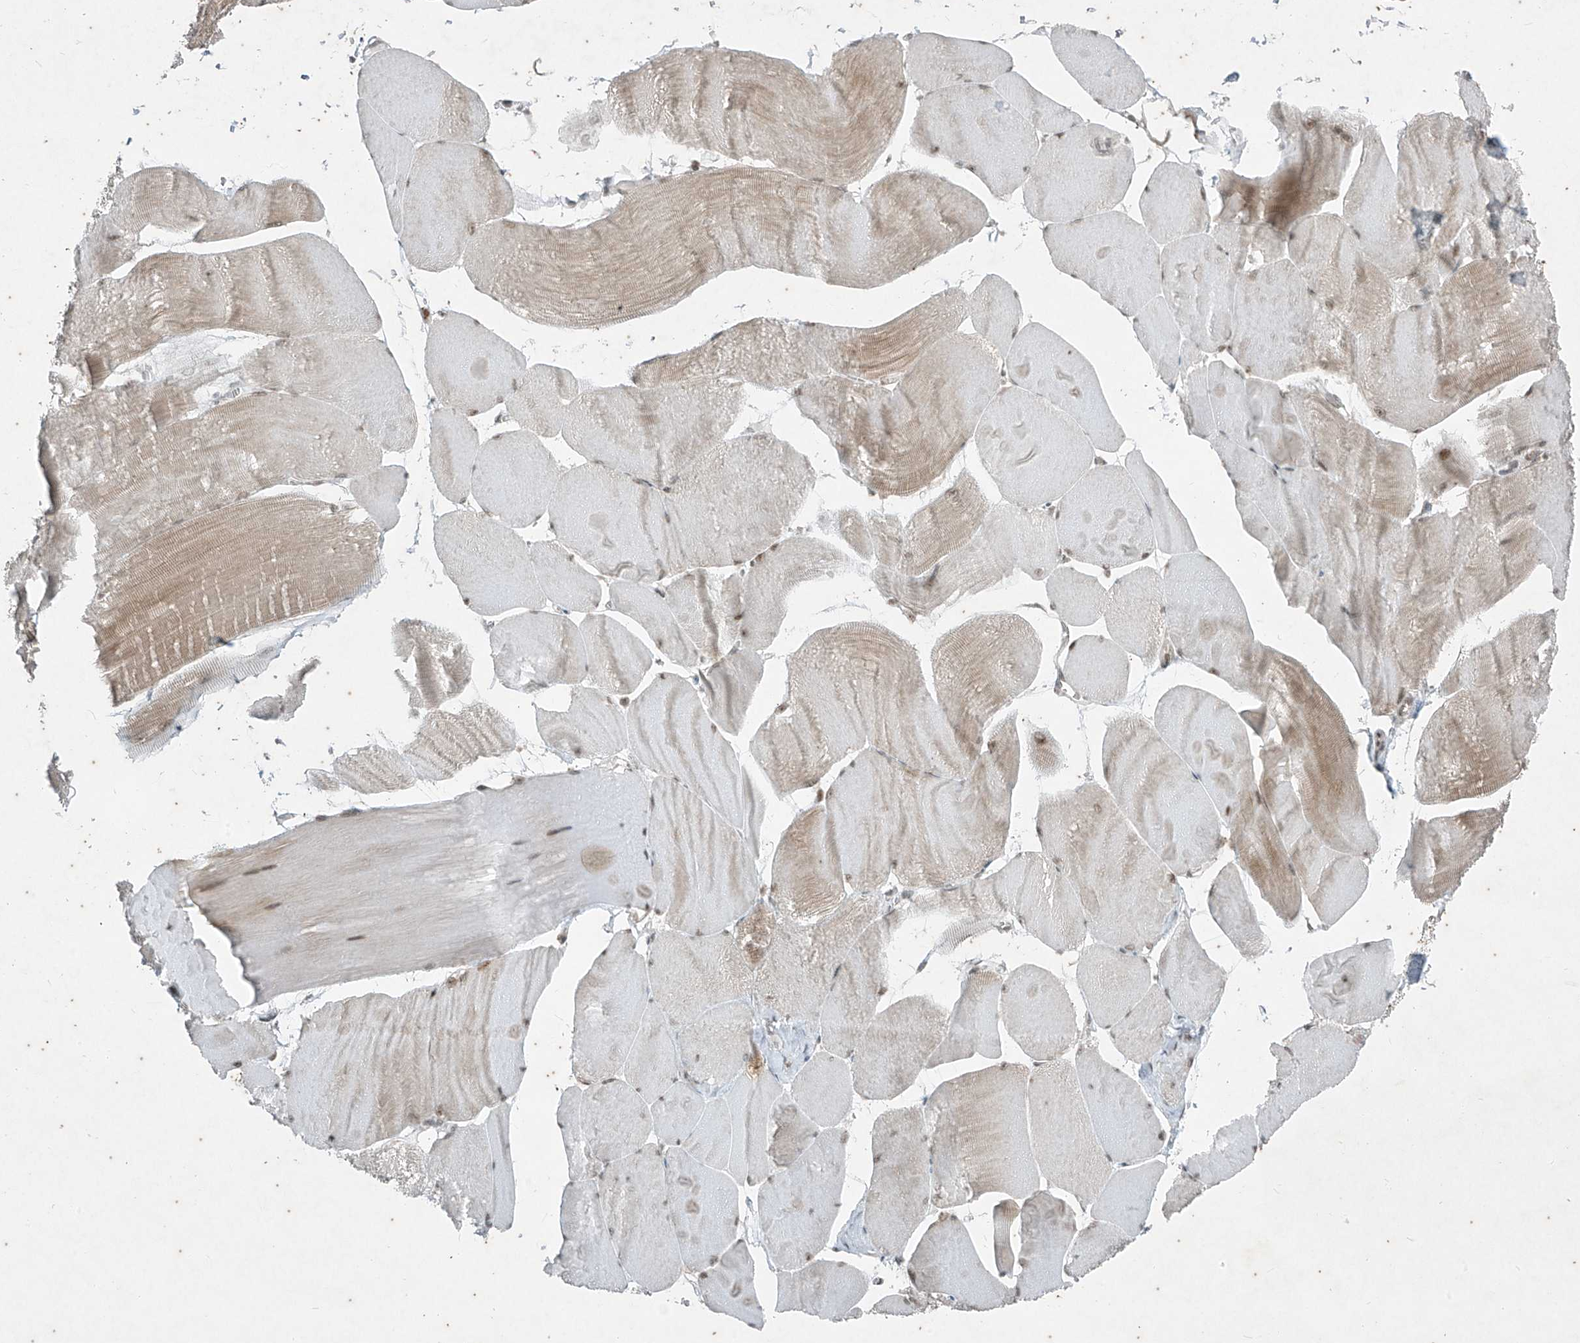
{"staining": {"intensity": "moderate", "quantity": "25%-75%", "location": "cytoplasmic/membranous,nuclear"}, "tissue": "skeletal muscle", "cell_type": "Myocytes", "image_type": "normal", "snomed": [{"axis": "morphology", "description": "Normal tissue, NOS"}, {"axis": "morphology", "description": "Basal cell carcinoma"}, {"axis": "topography", "description": "Skeletal muscle"}], "caption": "The immunohistochemical stain shows moderate cytoplasmic/membranous,nuclear positivity in myocytes of unremarkable skeletal muscle.", "gene": "ZNF354B", "patient": {"sex": "female", "age": 64}}